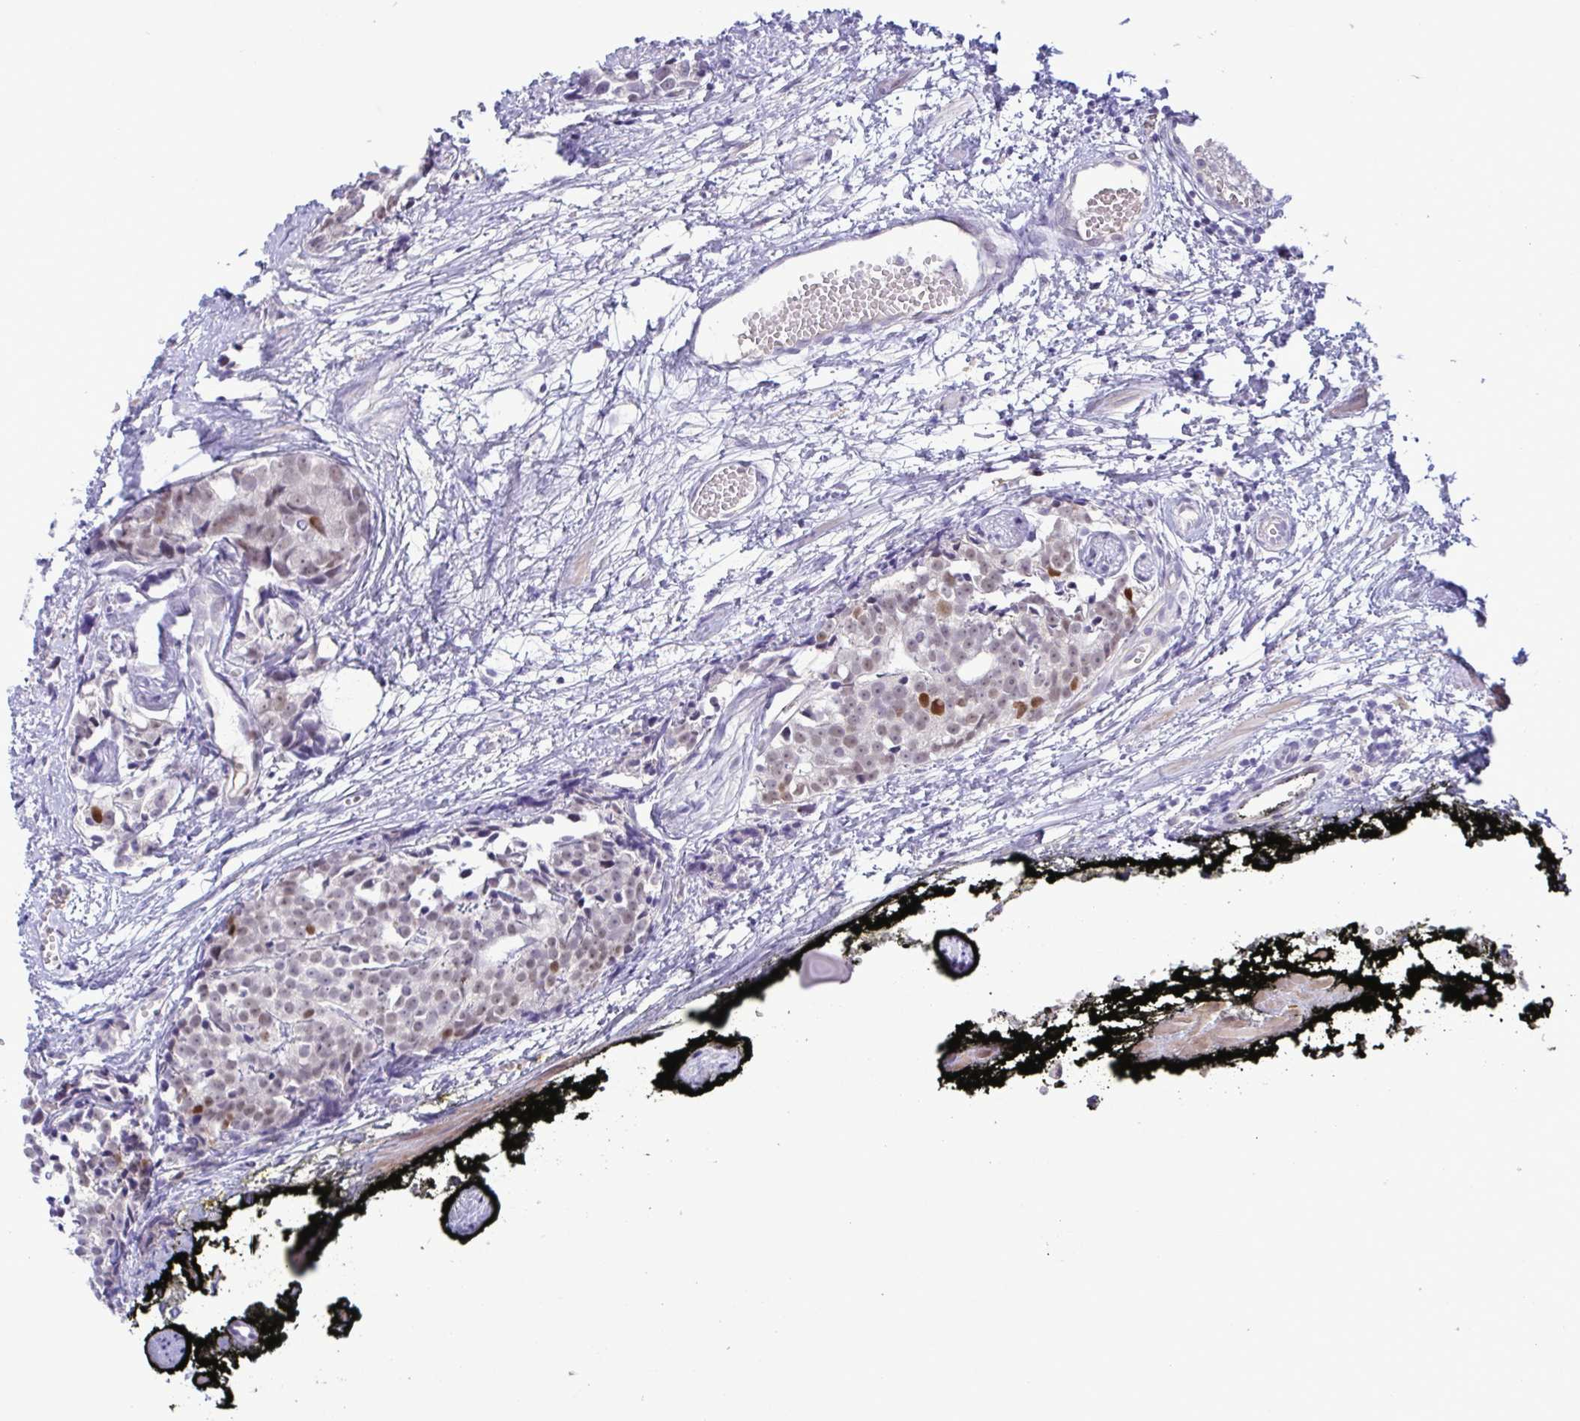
{"staining": {"intensity": "moderate", "quantity": "<25%", "location": "nuclear"}, "tissue": "prostate cancer", "cell_type": "Tumor cells", "image_type": "cancer", "snomed": [{"axis": "morphology", "description": "Adenocarcinoma, High grade"}, {"axis": "topography", "description": "Prostate"}], "caption": "Prostate cancer (adenocarcinoma (high-grade)) stained with DAB immunohistochemistry (IHC) reveals low levels of moderate nuclear positivity in about <25% of tumor cells.", "gene": "TIPIN", "patient": {"sex": "male", "age": 71}}